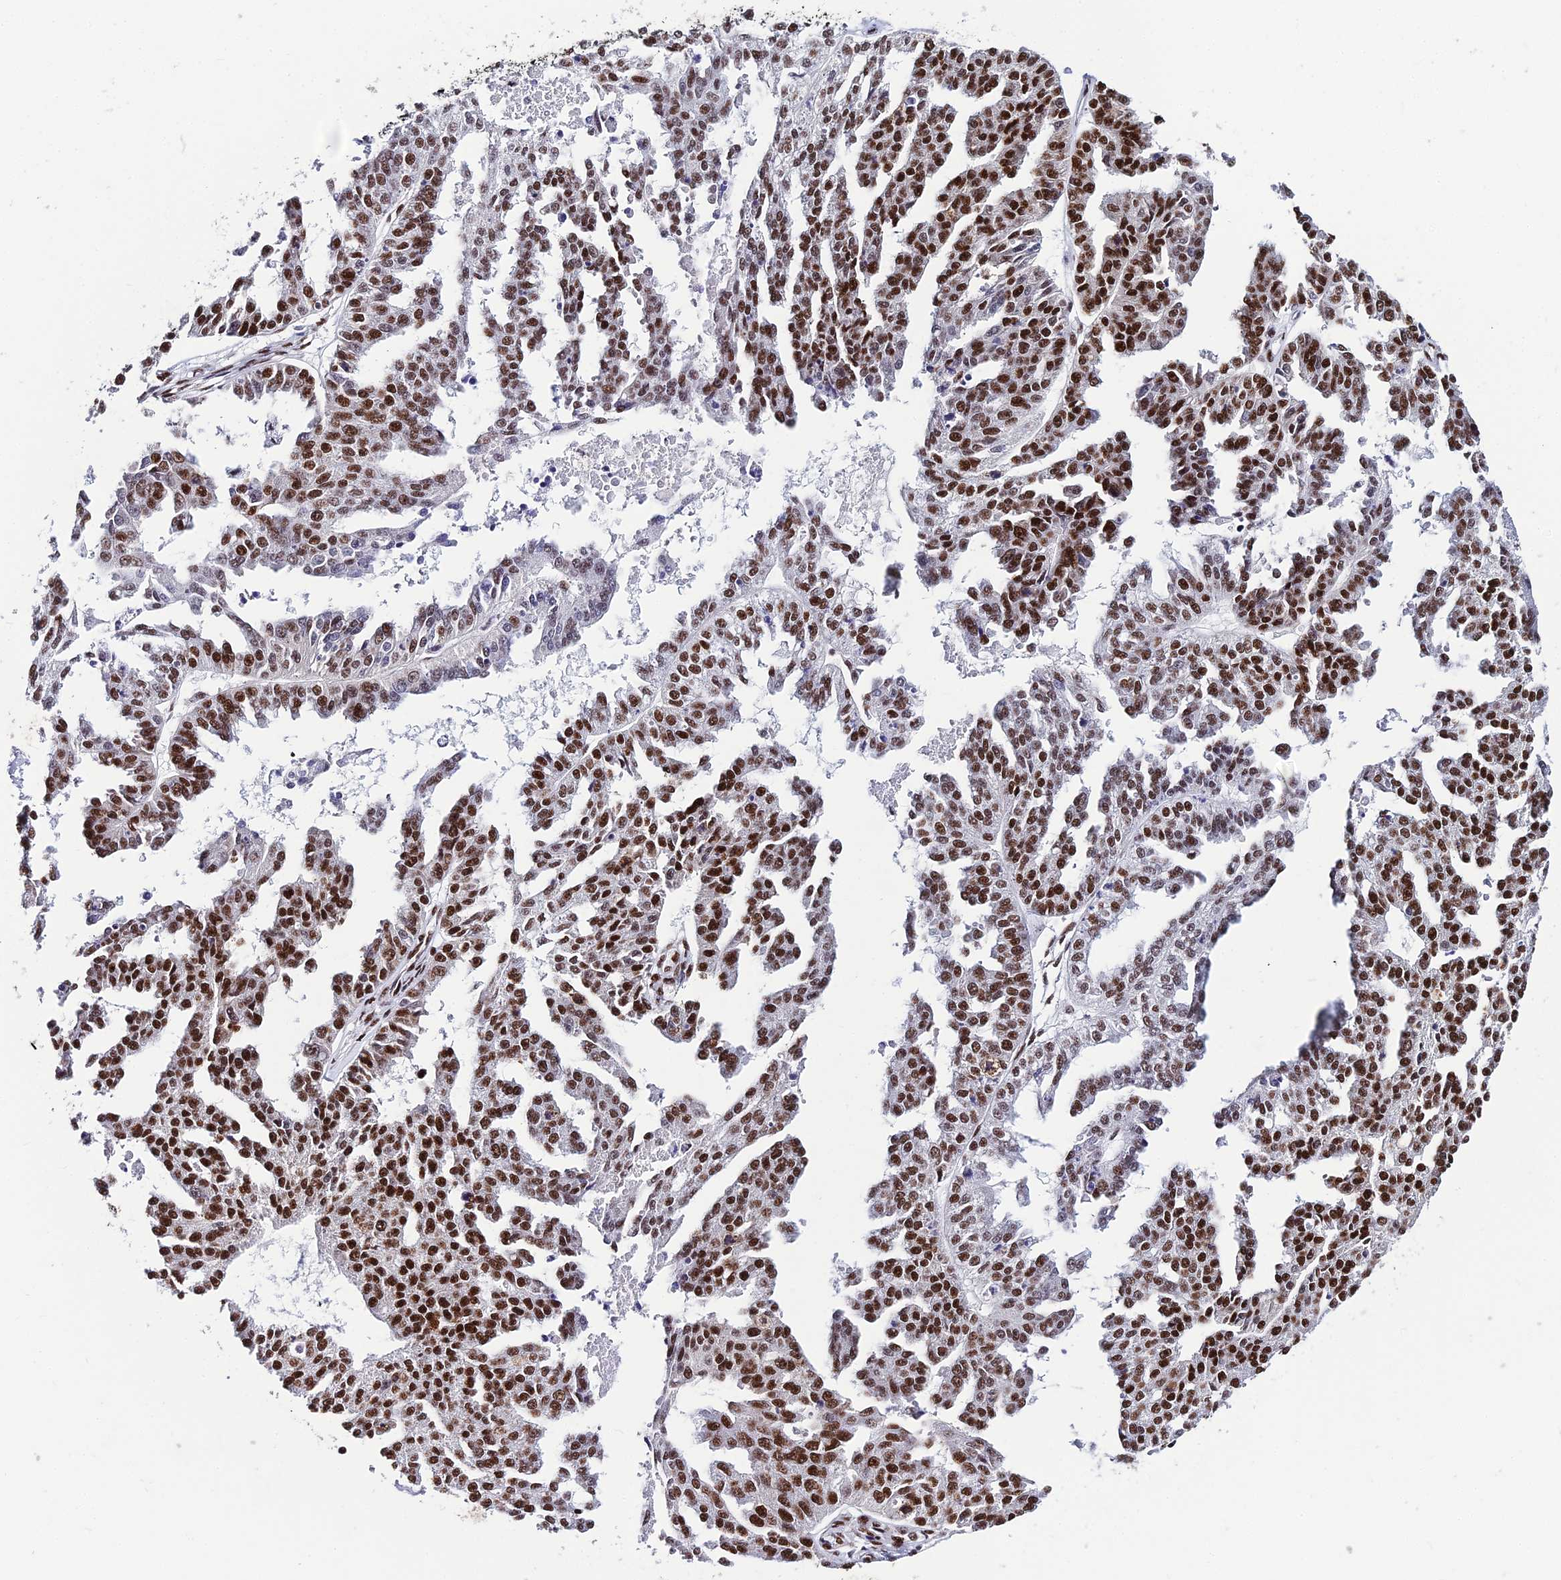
{"staining": {"intensity": "moderate", "quantity": ">75%", "location": "nuclear"}, "tissue": "ovarian cancer", "cell_type": "Tumor cells", "image_type": "cancer", "snomed": [{"axis": "morphology", "description": "Cystadenocarcinoma, serous, NOS"}, {"axis": "topography", "description": "Ovary"}], "caption": "Protein analysis of serous cystadenocarcinoma (ovarian) tissue exhibits moderate nuclear positivity in about >75% of tumor cells.", "gene": "HNRNPH1", "patient": {"sex": "female", "age": 58}}